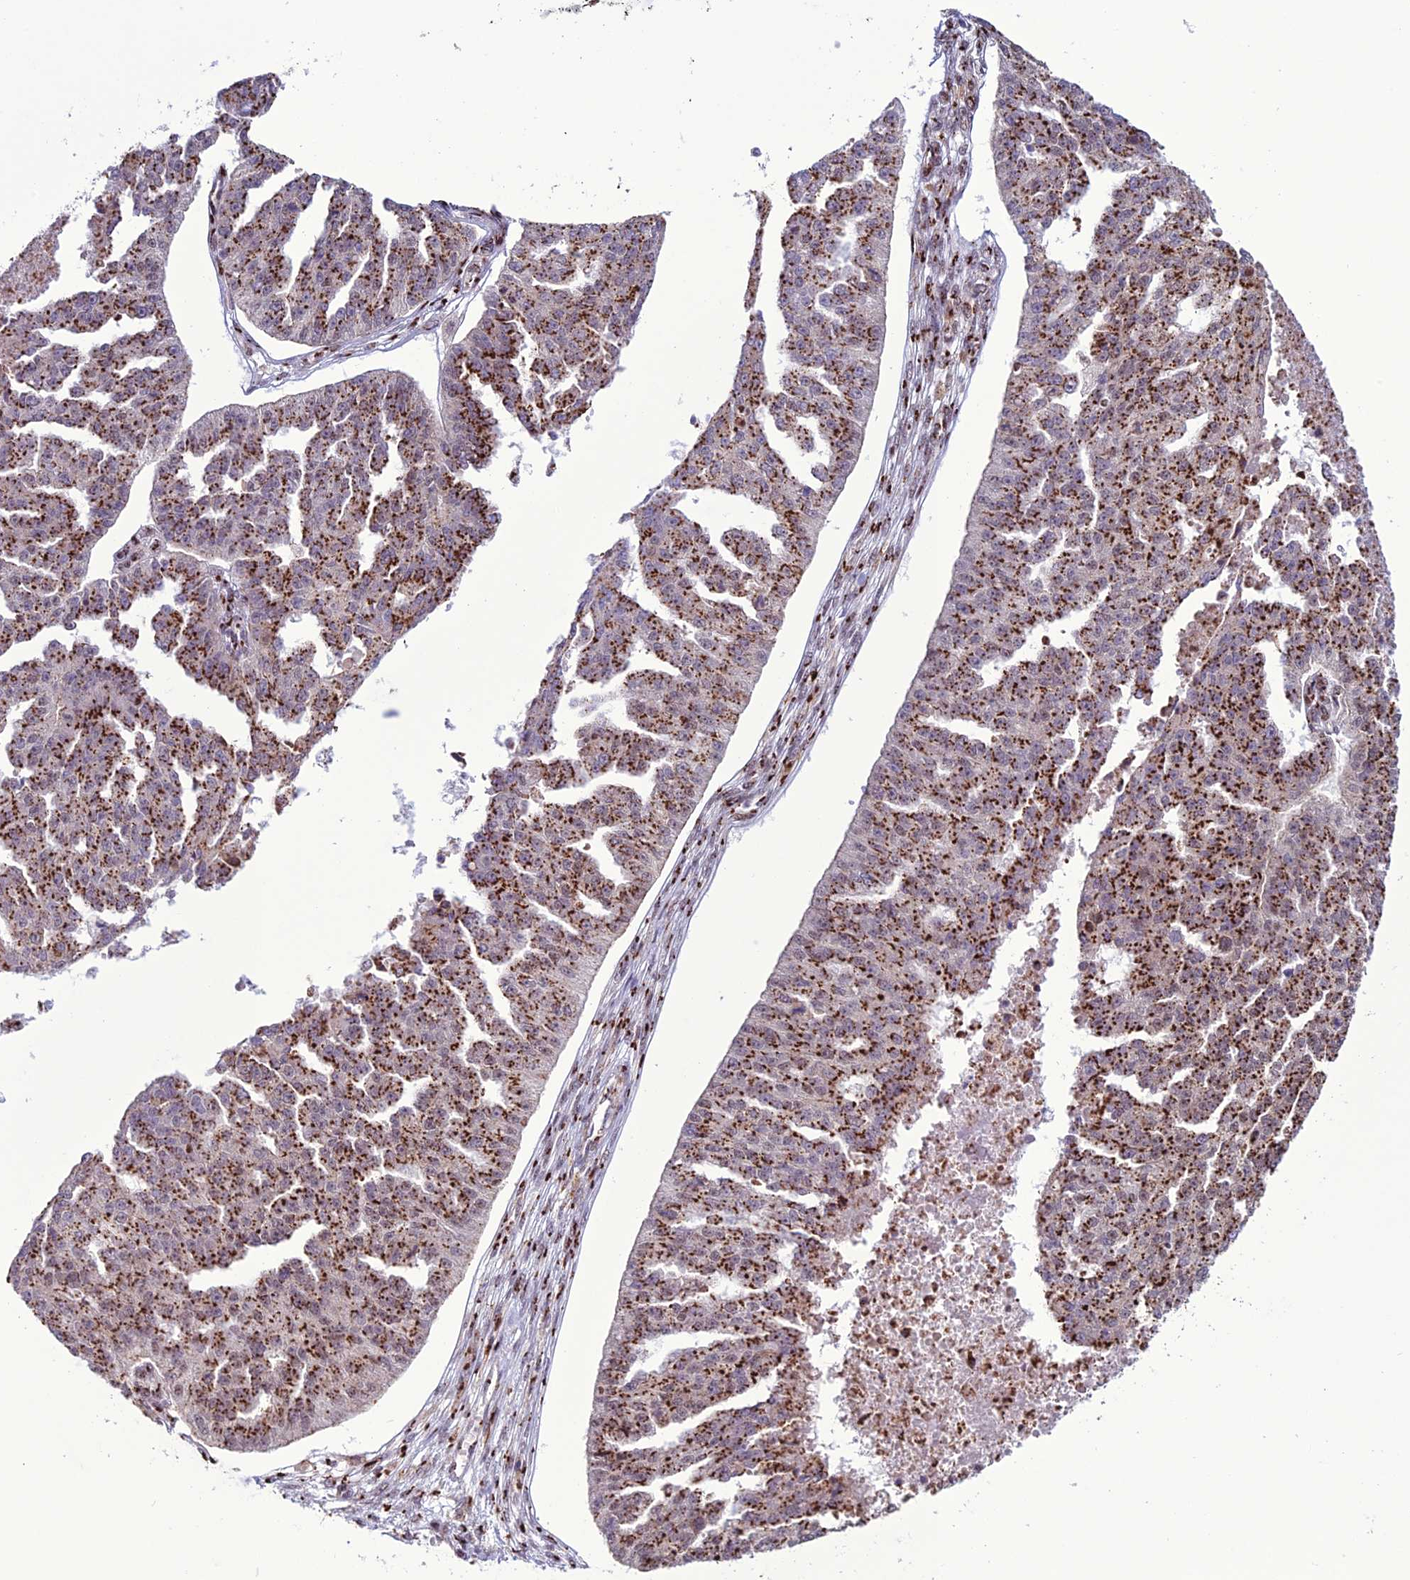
{"staining": {"intensity": "strong", "quantity": ">75%", "location": "cytoplasmic/membranous"}, "tissue": "ovarian cancer", "cell_type": "Tumor cells", "image_type": "cancer", "snomed": [{"axis": "morphology", "description": "Cystadenocarcinoma, serous, NOS"}, {"axis": "topography", "description": "Ovary"}], "caption": "The image shows a brown stain indicating the presence of a protein in the cytoplasmic/membranous of tumor cells in serous cystadenocarcinoma (ovarian). The staining is performed using DAB brown chromogen to label protein expression. The nuclei are counter-stained blue using hematoxylin.", "gene": "PLEKHA4", "patient": {"sex": "female", "age": 58}}